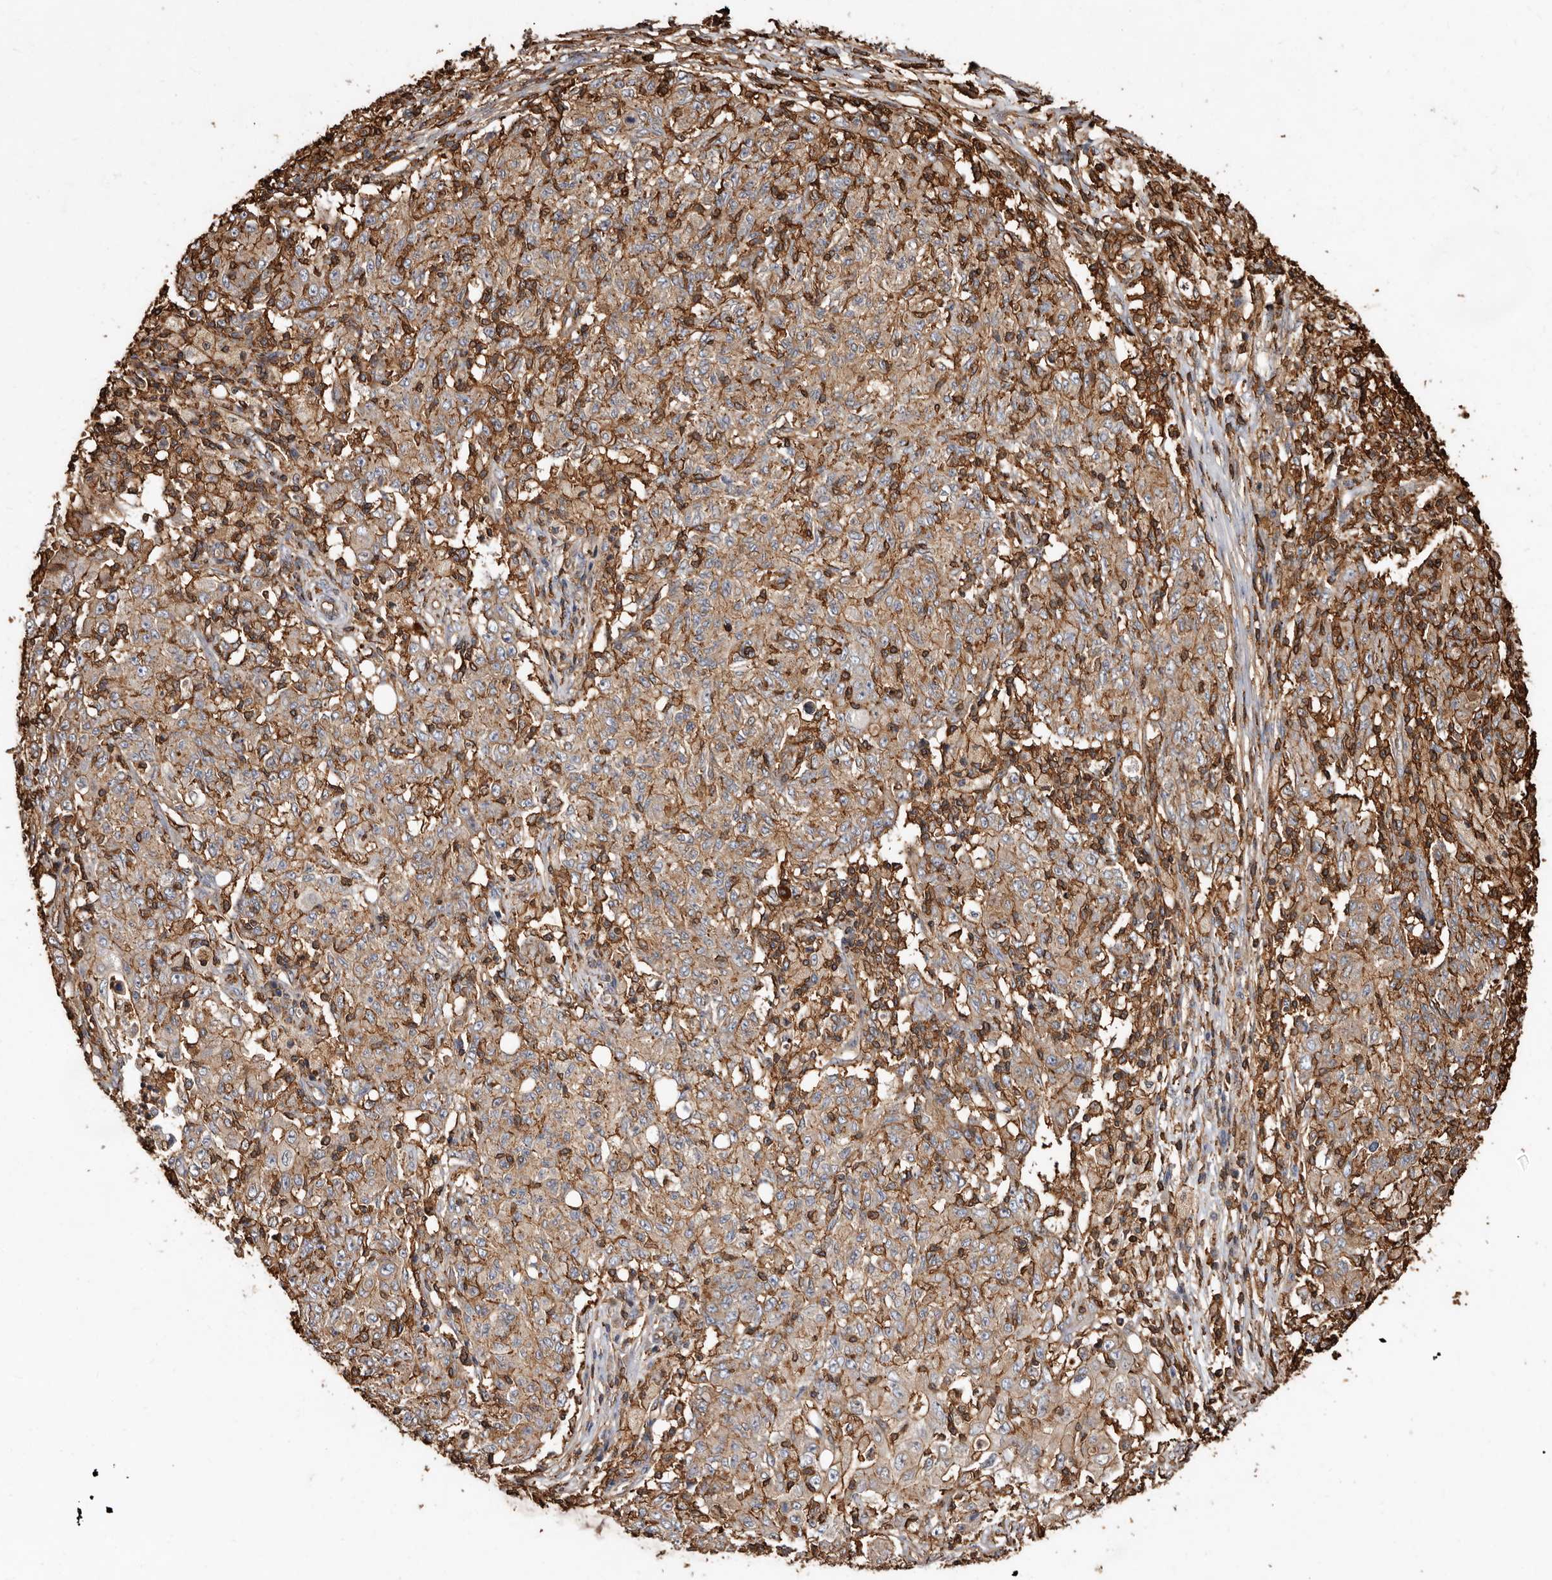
{"staining": {"intensity": "moderate", "quantity": ">75%", "location": "cytoplasmic/membranous"}, "tissue": "ovarian cancer", "cell_type": "Tumor cells", "image_type": "cancer", "snomed": [{"axis": "morphology", "description": "Carcinoma, endometroid"}, {"axis": "topography", "description": "Ovary"}], "caption": "Tumor cells reveal medium levels of moderate cytoplasmic/membranous staining in about >75% of cells in ovarian cancer (endometroid carcinoma).", "gene": "COQ8B", "patient": {"sex": "female", "age": 42}}